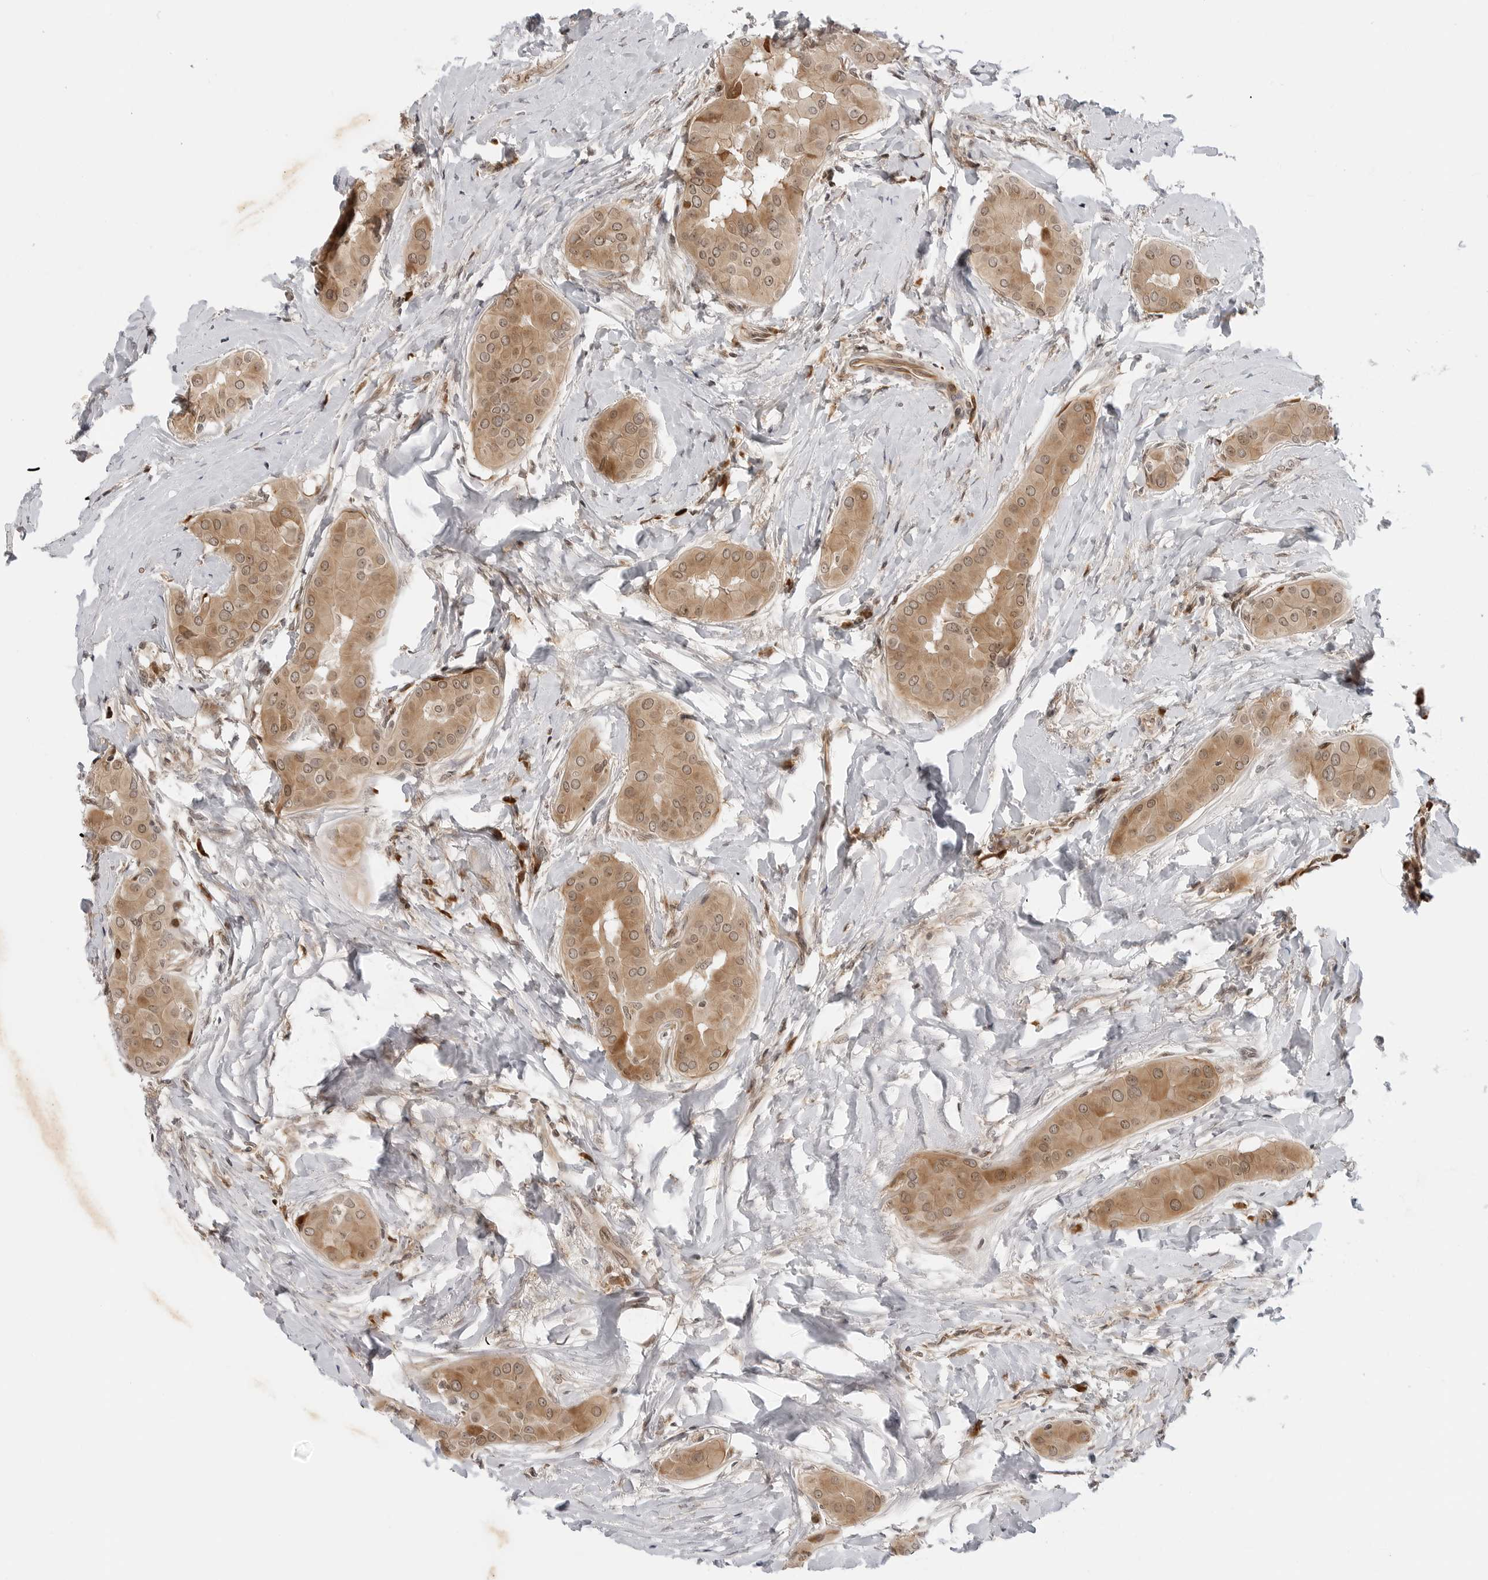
{"staining": {"intensity": "moderate", "quantity": ">75%", "location": "cytoplasmic/membranous,nuclear"}, "tissue": "thyroid cancer", "cell_type": "Tumor cells", "image_type": "cancer", "snomed": [{"axis": "morphology", "description": "Papillary adenocarcinoma, NOS"}, {"axis": "topography", "description": "Thyroid gland"}], "caption": "Thyroid cancer (papillary adenocarcinoma) stained with a protein marker reveals moderate staining in tumor cells.", "gene": "TIPRL", "patient": {"sex": "male", "age": 33}}